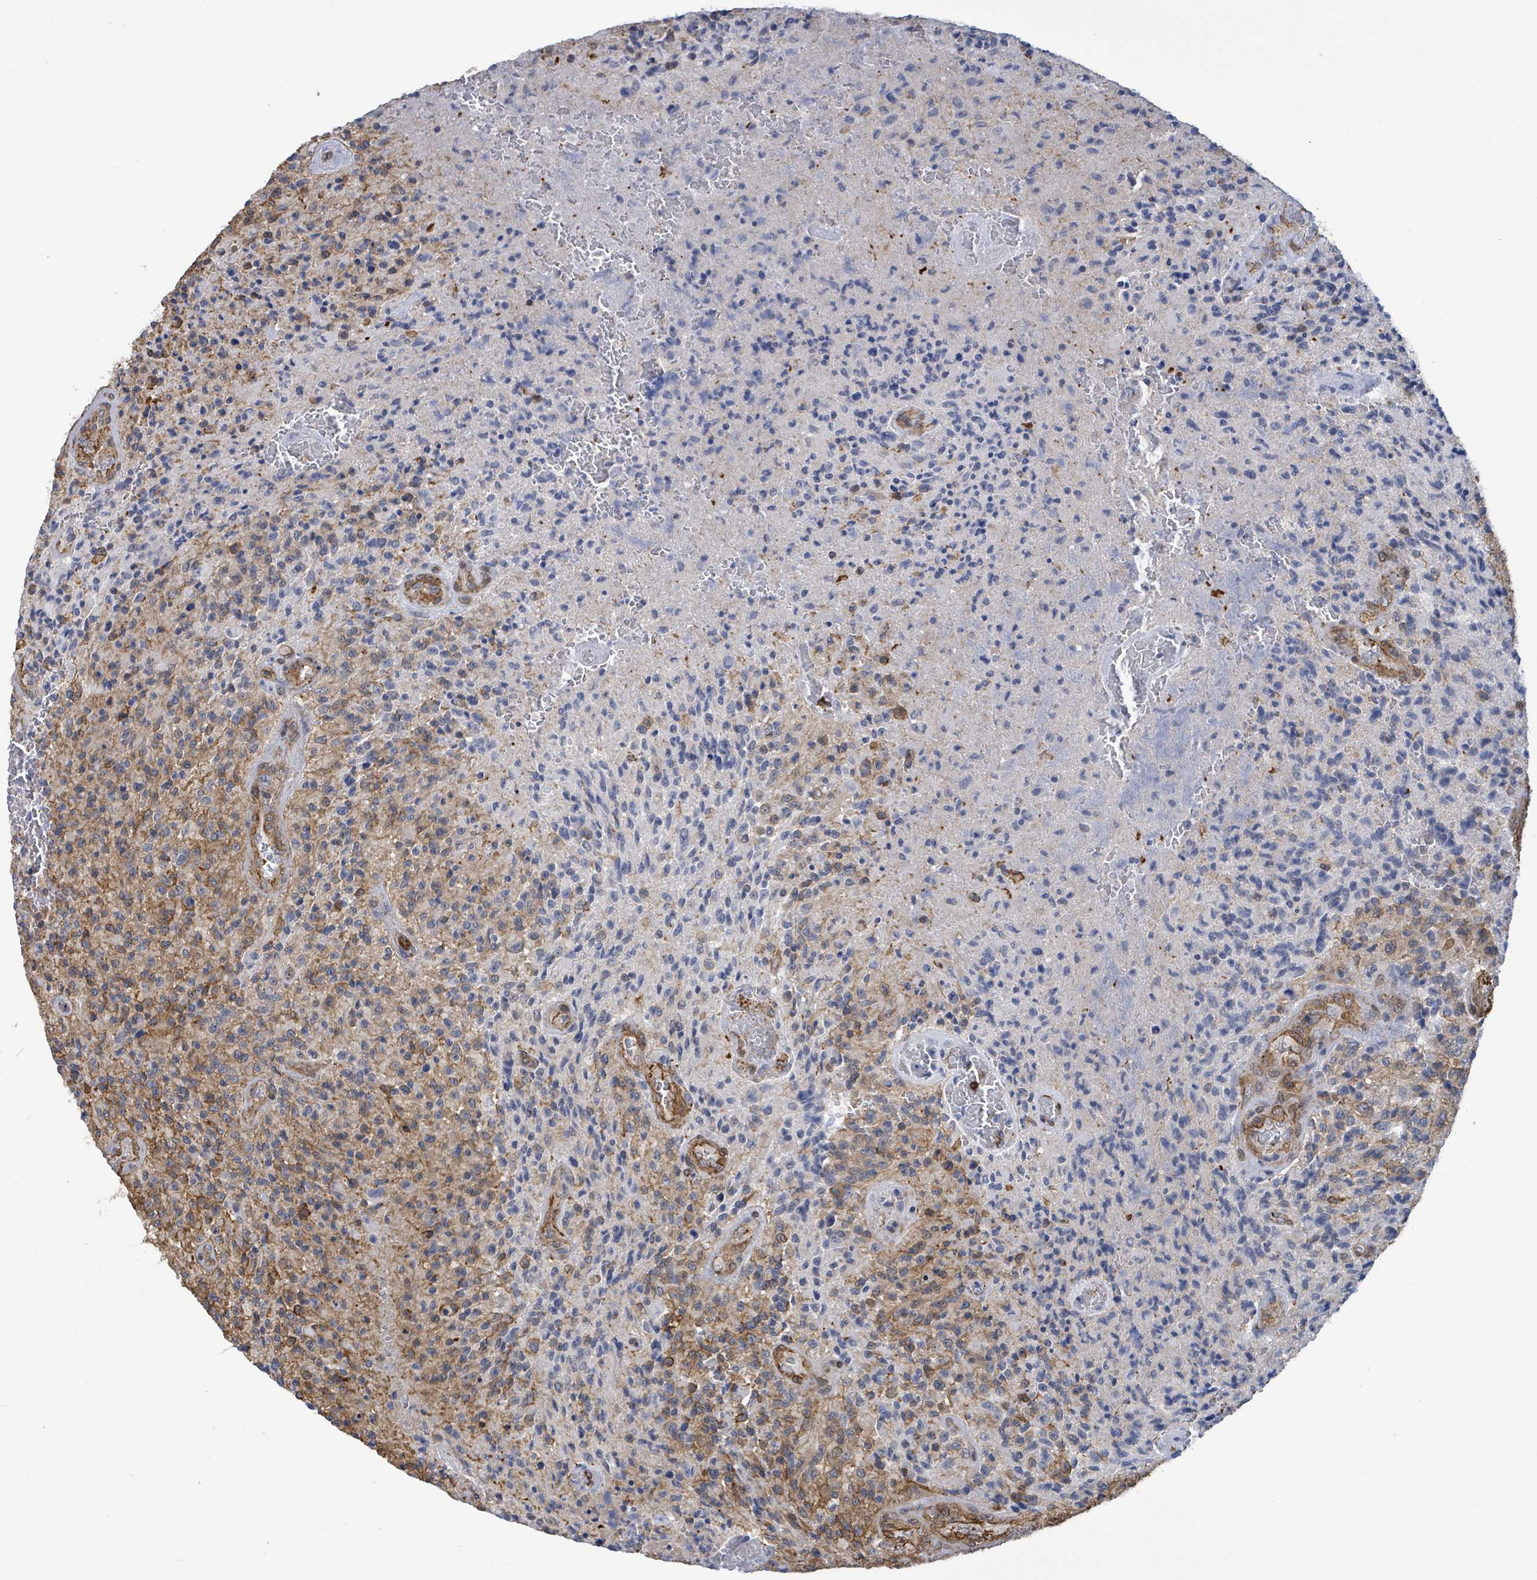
{"staining": {"intensity": "moderate", "quantity": "25%-75%", "location": "cytoplasmic/membranous"}, "tissue": "glioma", "cell_type": "Tumor cells", "image_type": "cancer", "snomed": [{"axis": "morphology", "description": "Normal tissue, NOS"}, {"axis": "morphology", "description": "Glioma, malignant, High grade"}, {"axis": "topography", "description": "Cerebral cortex"}], "caption": "Human glioma stained for a protein (brown) shows moderate cytoplasmic/membranous positive positivity in about 25%-75% of tumor cells.", "gene": "PRKRIP1", "patient": {"sex": "male", "age": 56}}